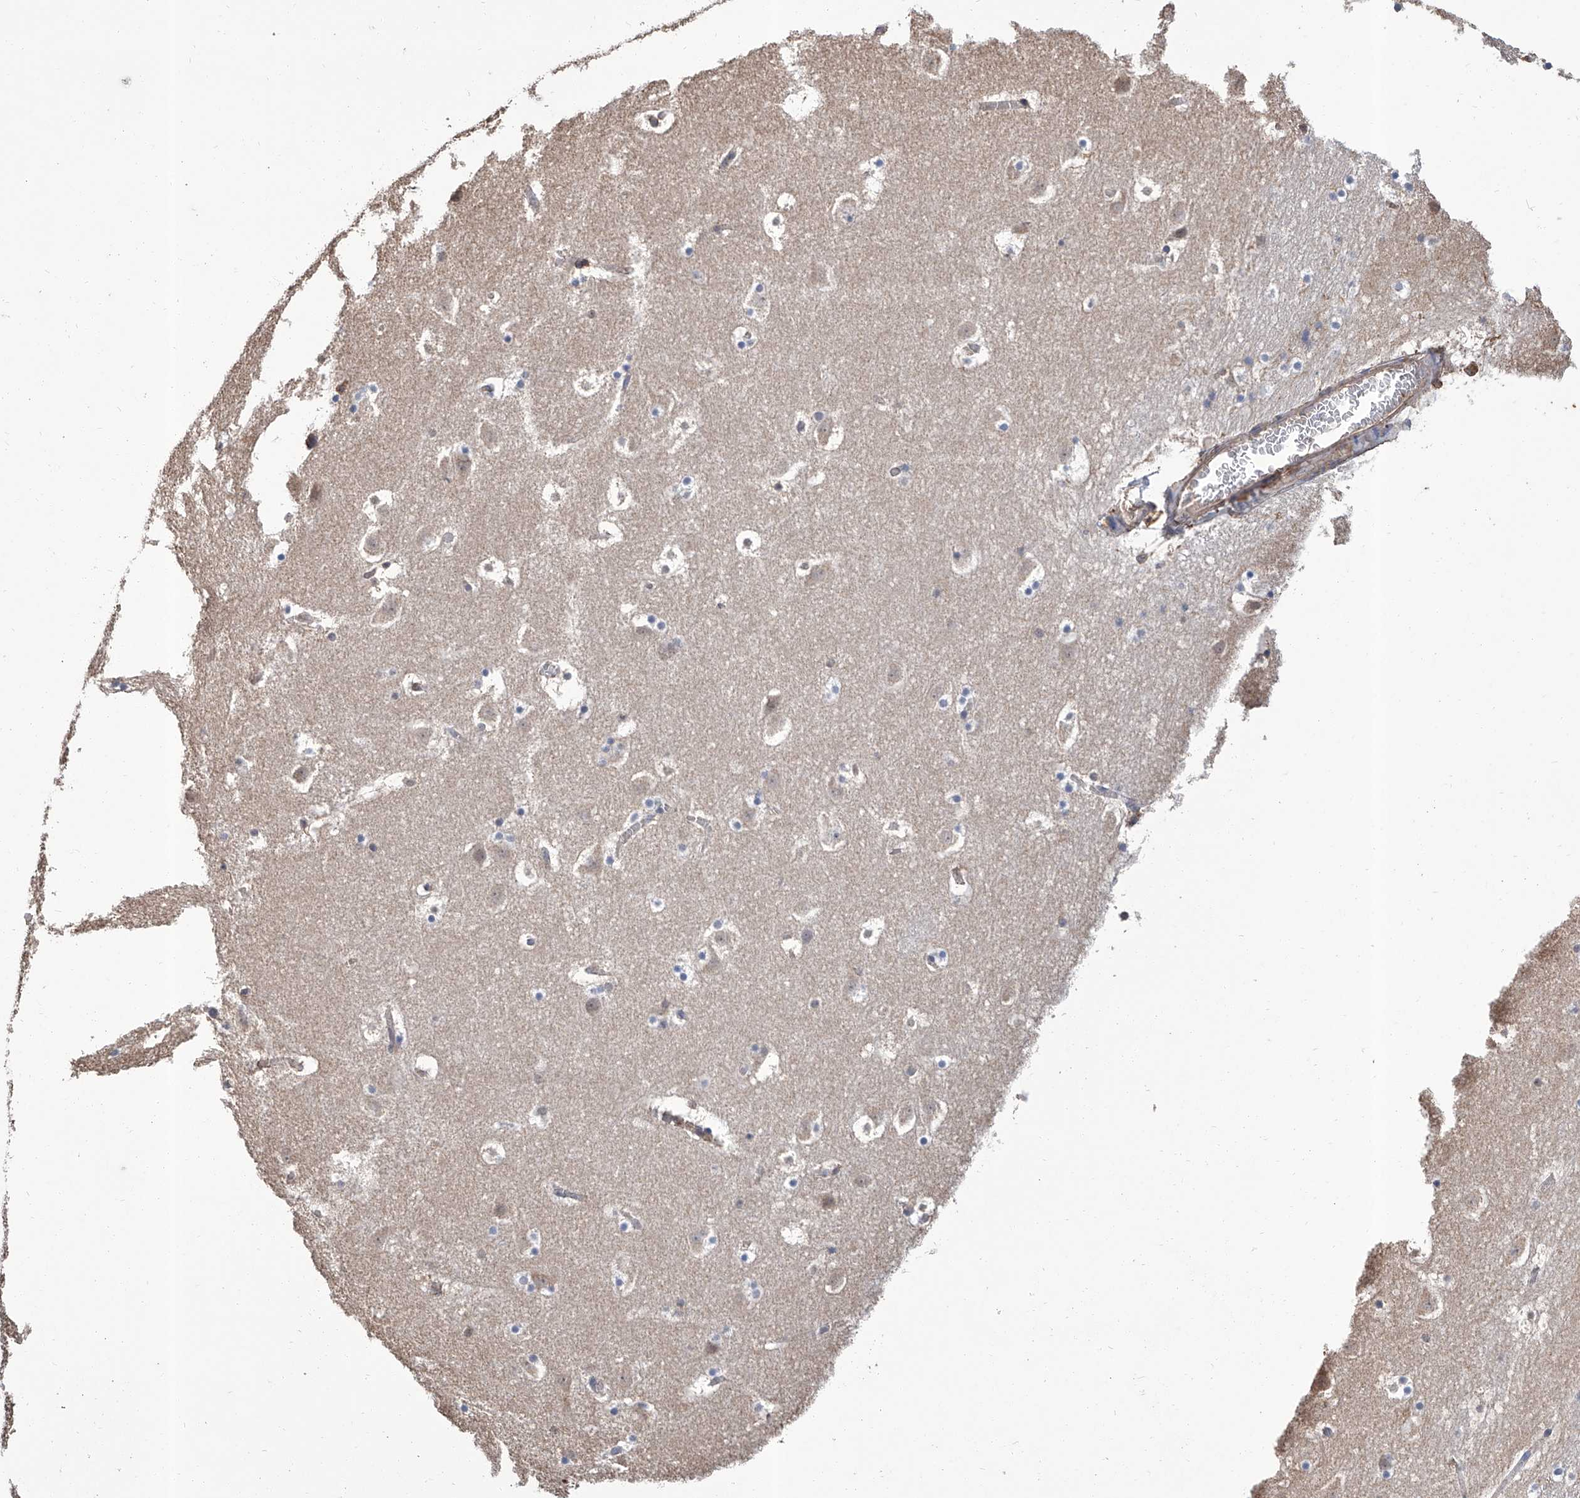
{"staining": {"intensity": "weak", "quantity": "<25%", "location": "cytoplasmic/membranous"}, "tissue": "caudate", "cell_type": "Glial cells", "image_type": "normal", "snomed": [{"axis": "morphology", "description": "Normal tissue, NOS"}, {"axis": "topography", "description": "Lateral ventricle wall"}], "caption": "Immunohistochemistry of unremarkable human caudate shows no positivity in glial cells. Nuclei are stained in blue.", "gene": "GPT", "patient": {"sex": "male", "age": 45}}